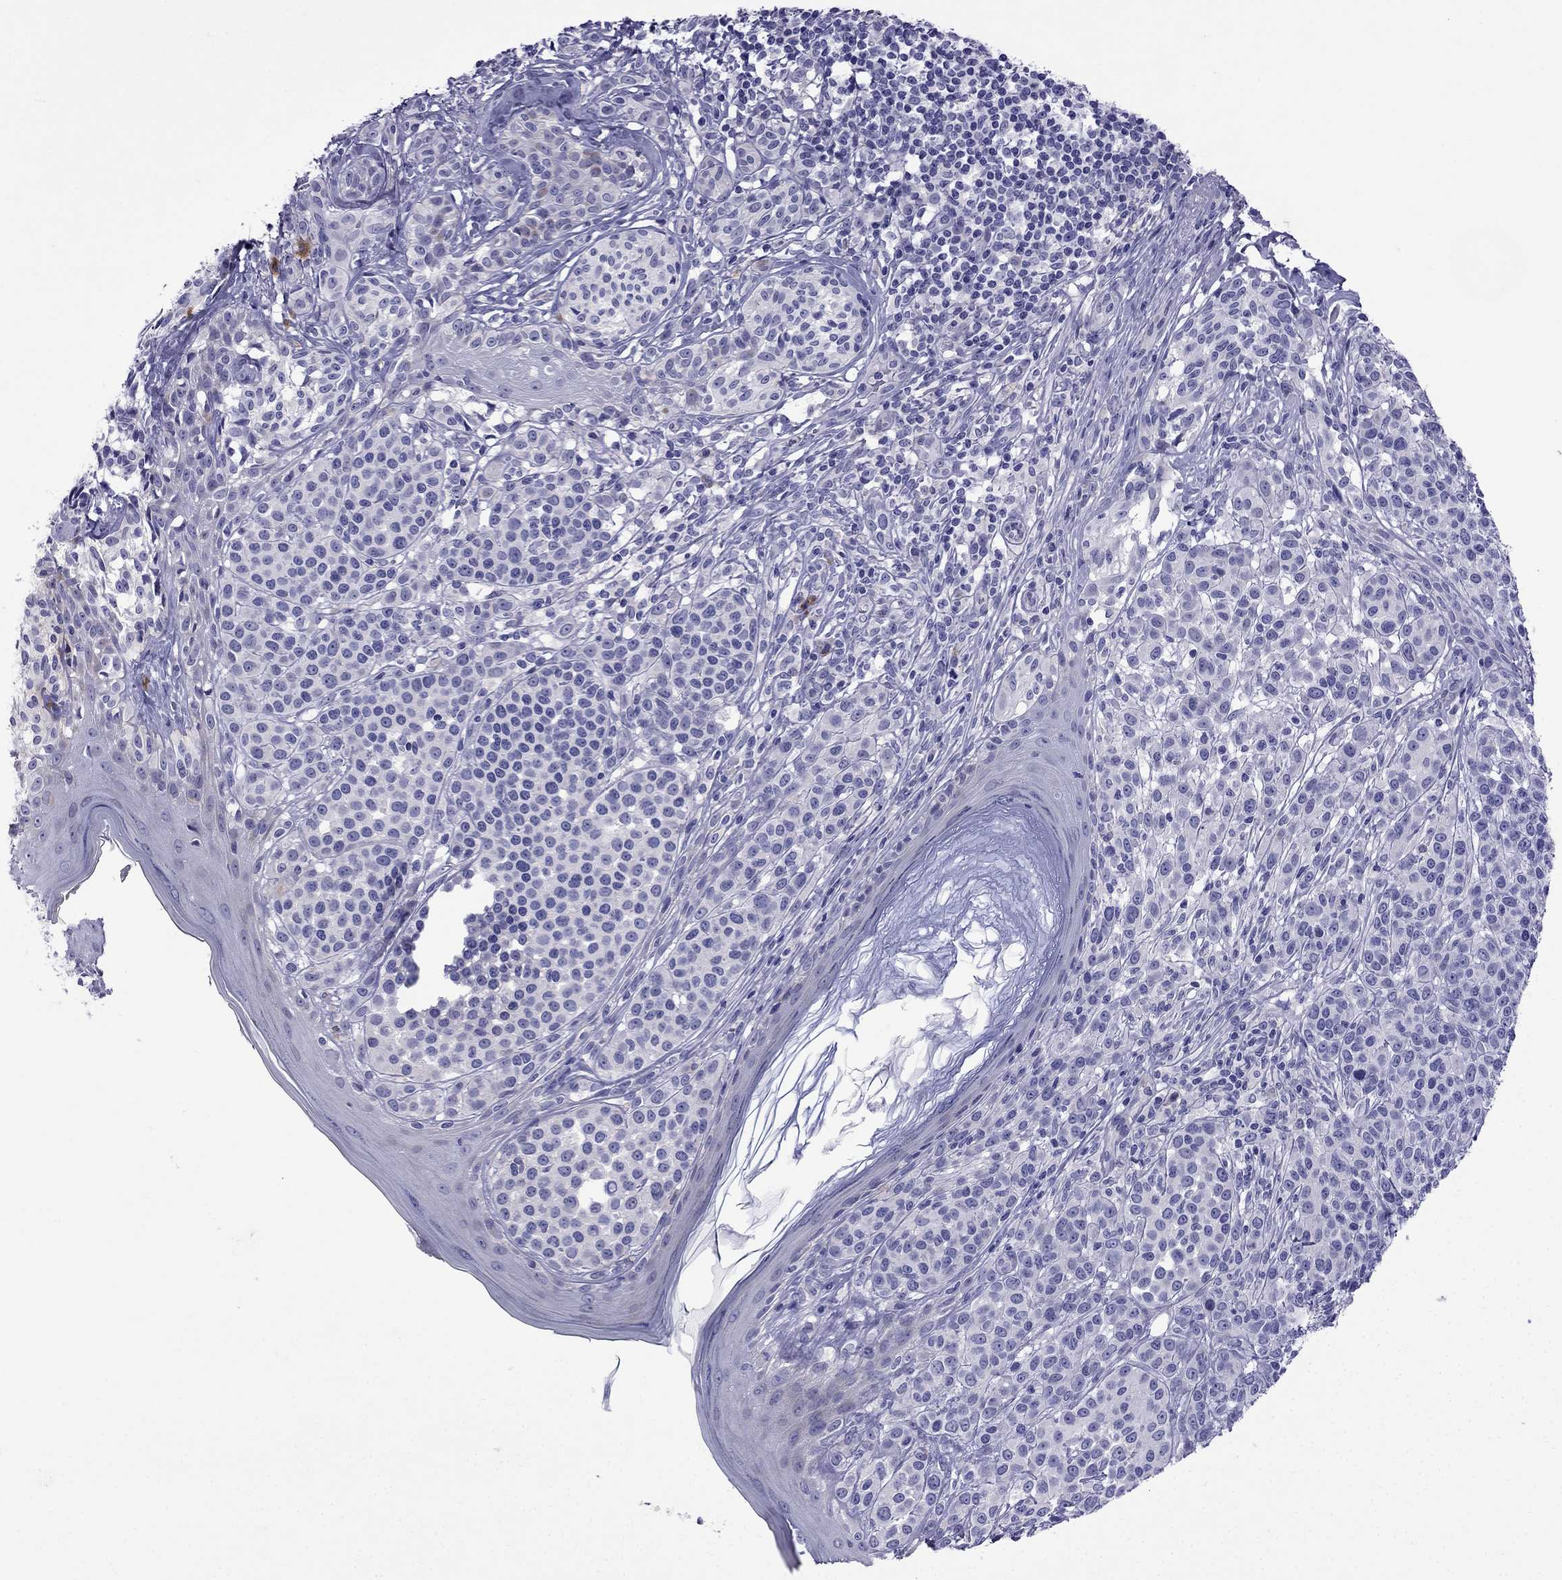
{"staining": {"intensity": "negative", "quantity": "none", "location": "none"}, "tissue": "melanoma", "cell_type": "Tumor cells", "image_type": "cancer", "snomed": [{"axis": "morphology", "description": "Malignant melanoma, NOS"}, {"axis": "topography", "description": "Skin"}], "caption": "Malignant melanoma was stained to show a protein in brown. There is no significant staining in tumor cells. Brightfield microscopy of immunohistochemistry stained with DAB (brown) and hematoxylin (blue), captured at high magnification.", "gene": "PATE1", "patient": {"sex": "male", "age": 79}}